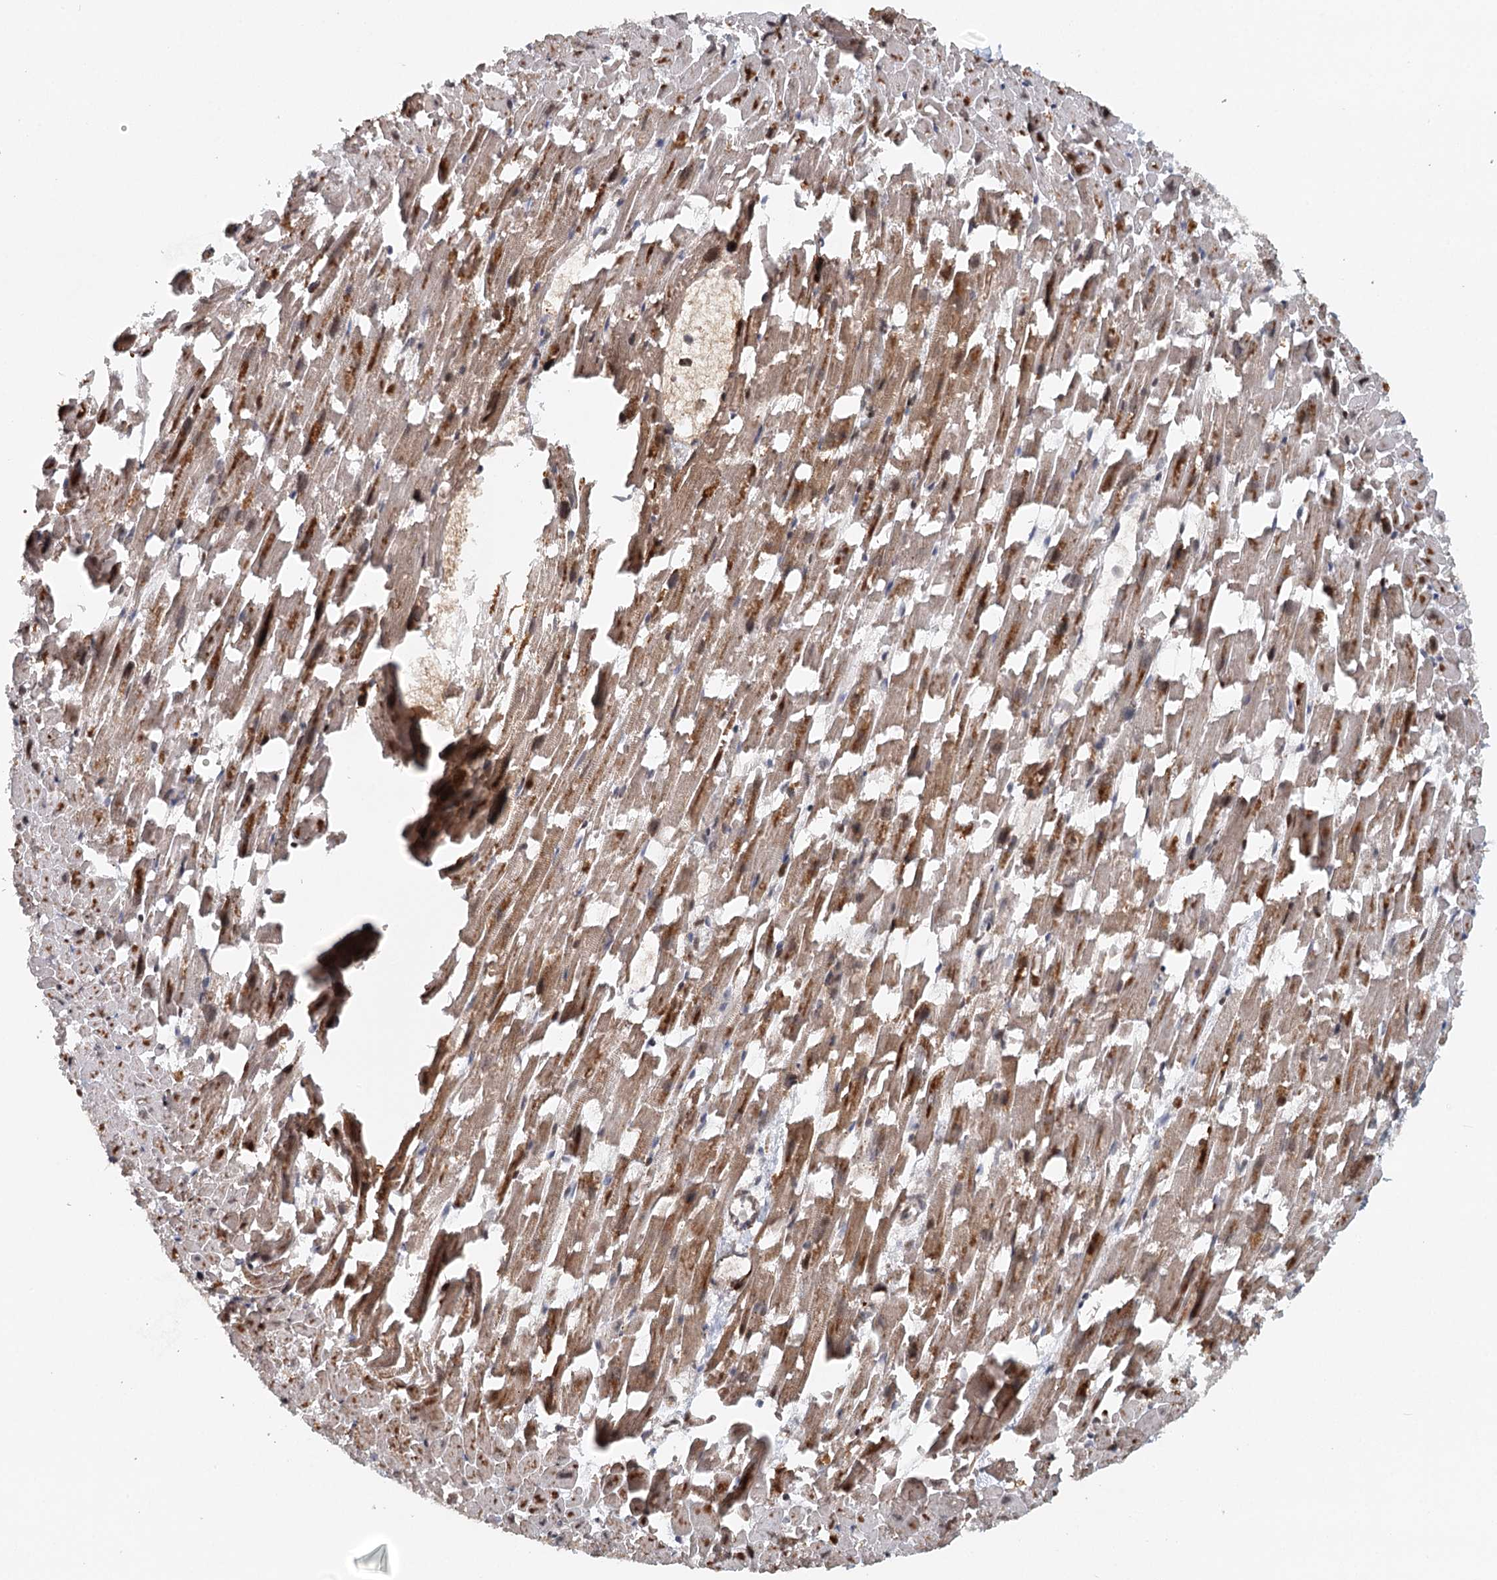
{"staining": {"intensity": "strong", "quantity": ">75%", "location": "cytoplasmic/membranous"}, "tissue": "heart muscle", "cell_type": "Cardiomyocytes", "image_type": "normal", "snomed": [{"axis": "morphology", "description": "Normal tissue, NOS"}, {"axis": "topography", "description": "Heart"}], "caption": "Cardiomyocytes reveal high levels of strong cytoplasmic/membranous expression in about >75% of cells in normal human heart muscle.", "gene": "RNF111", "patient": {"sex": "female", "age": 64}}